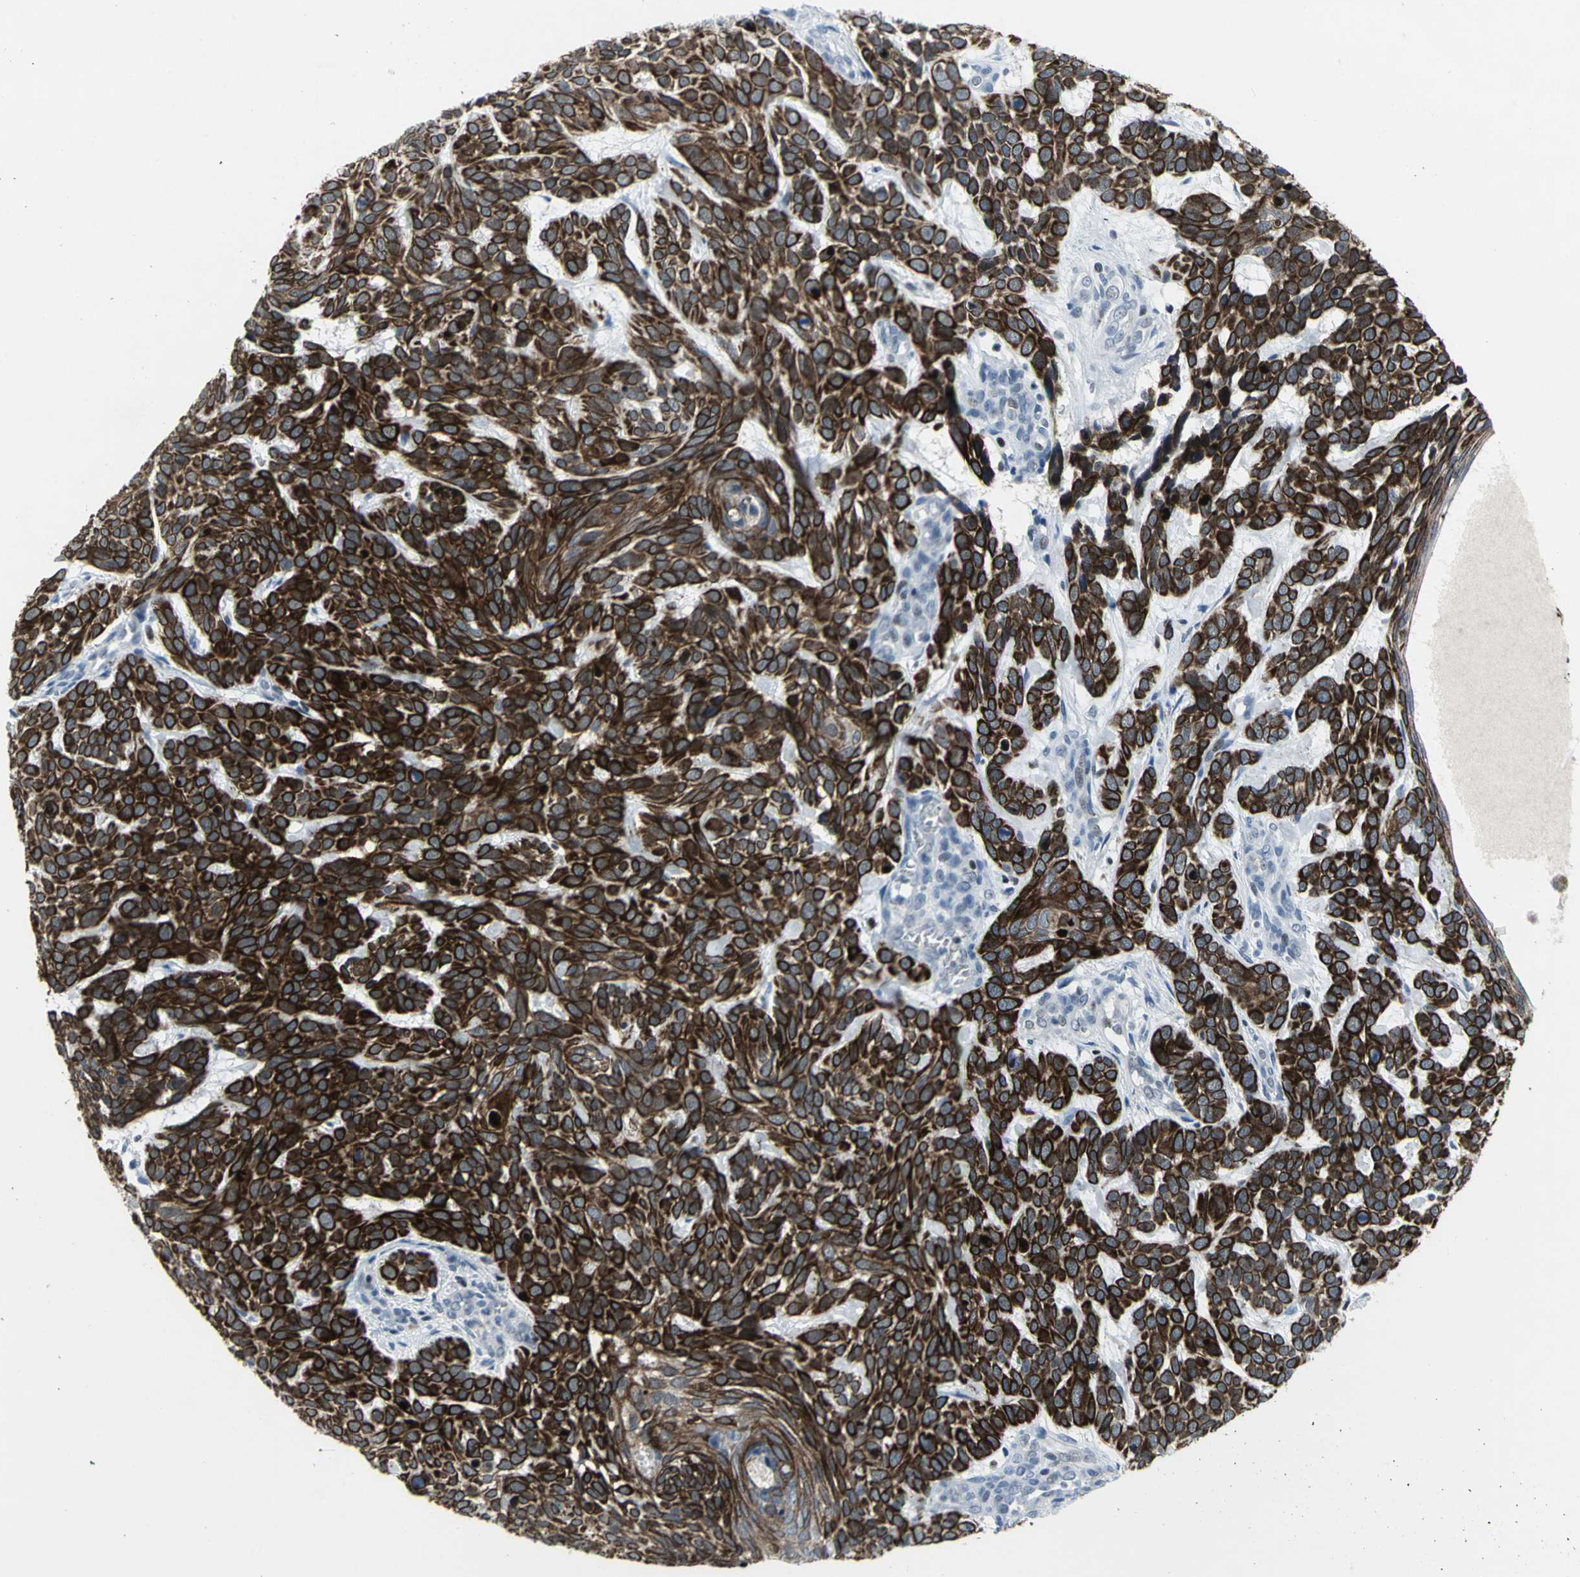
{"staining": {"intensity": "strong", "quantity": ">75%", "location": "cytoplasmic/membranous"}, "tissue": "skin cancer", "cell_type": "Tumor cells", "image_type": "cancer", "snomed": [{"axis": "morphology", "description": "Basal cell carcinoma"}, {"axis": "topography", "description": "Skin"}], "caption": "Protein expression analysis of skin cancer exhibits strong cytoplasmic/membranous positivity in approximately >75% of tumor cells.", "gene": "RPA1", "patient": {"sex": "male", "age": 87}}